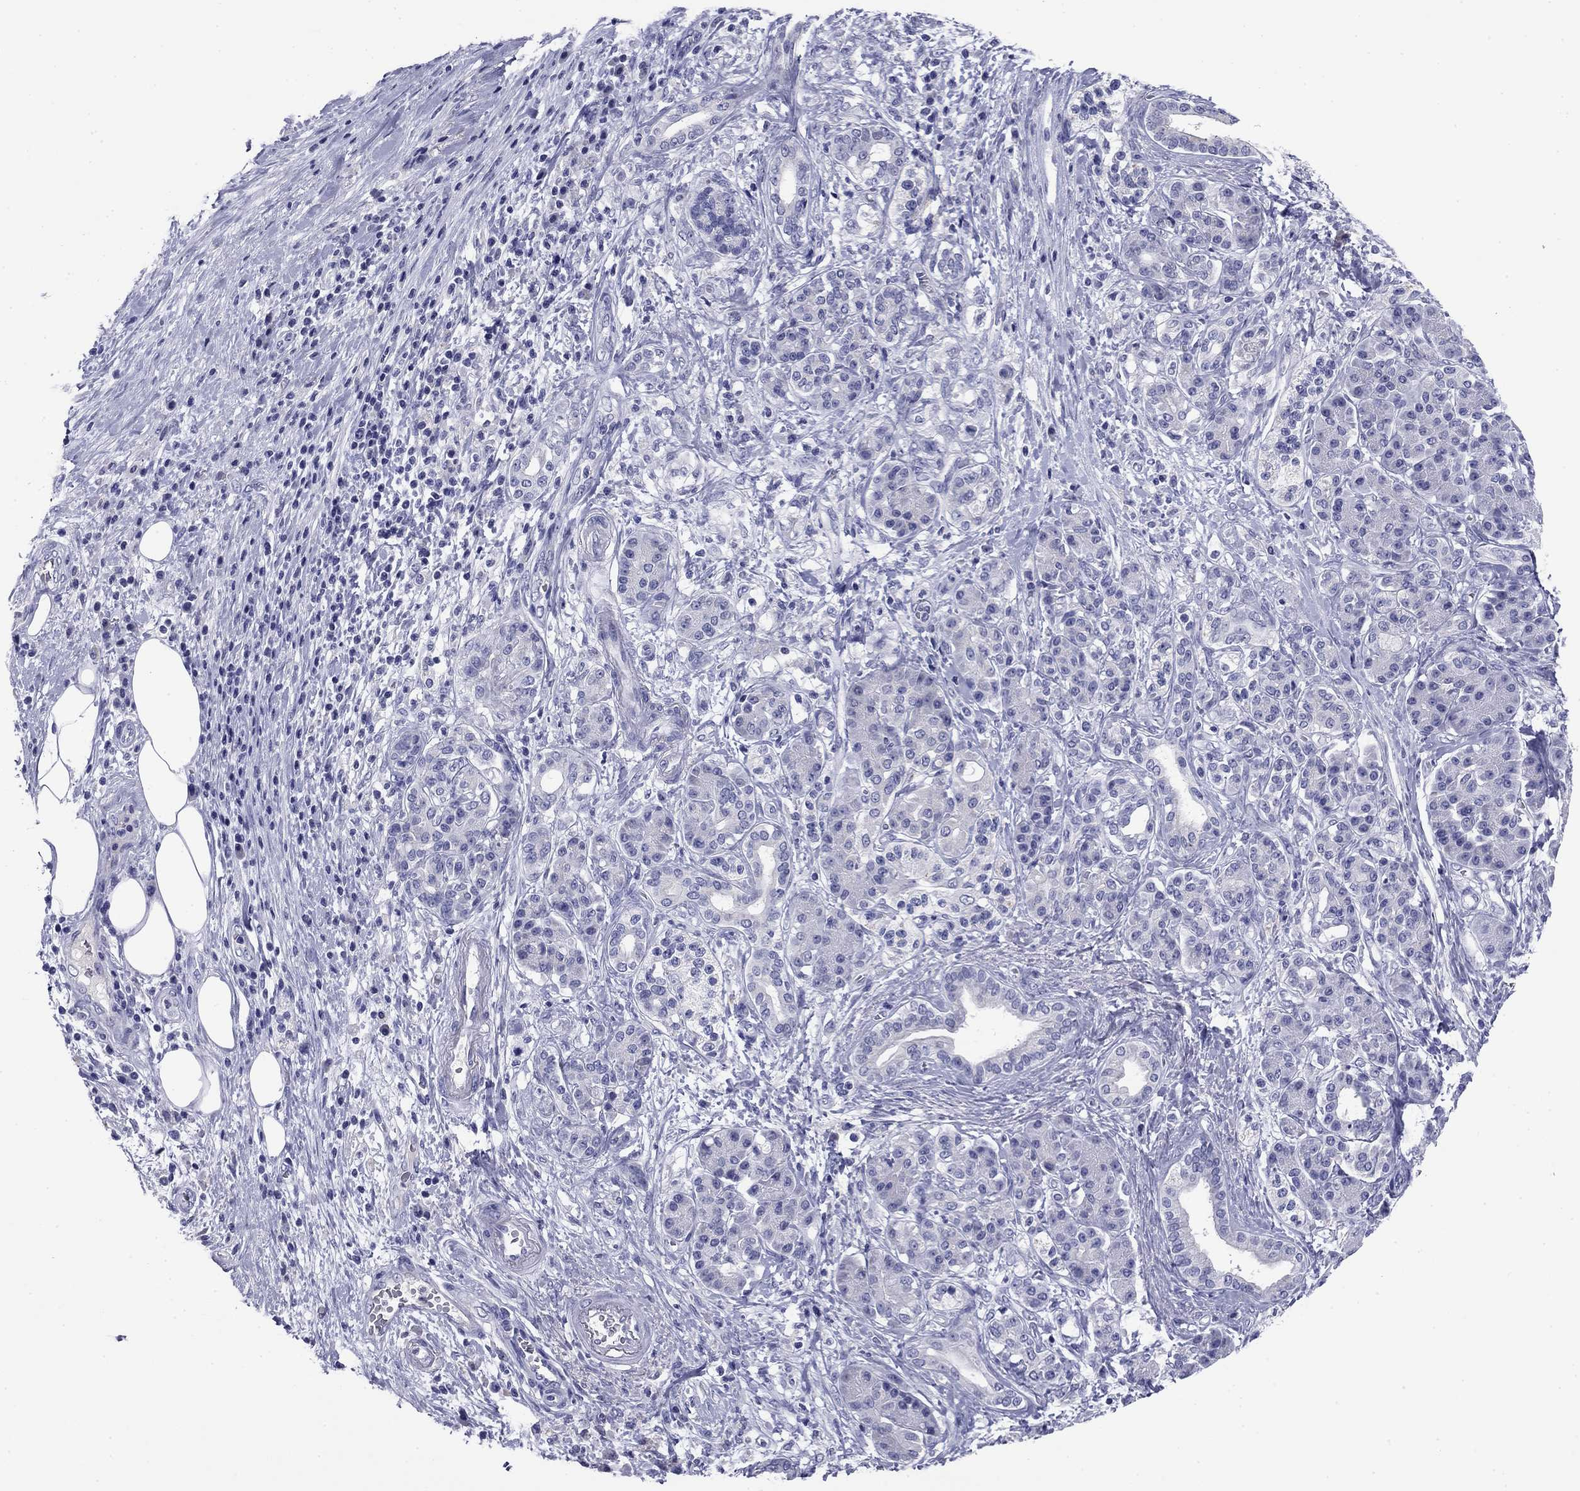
{"staining": {"intensity": "negative", "quantity": "none", "location": "none"}, "tissue": "pancreatic cancer", "cell_type": "Tumor cells", "image_type": "cancer", "snomed": [{"axis": "morphology", "description": "Adenocarcinoma, NOS"}, {"axis": "topography", "description": "Pancreas"}], "caption": "Histopathology image shows no significant protein staining in tumor cells of pancreatic cancer. (IHC, brightfield microscopy, high magnification).", "gene": "ABCC2", "patient": {"sex": "female", "age": 73}}